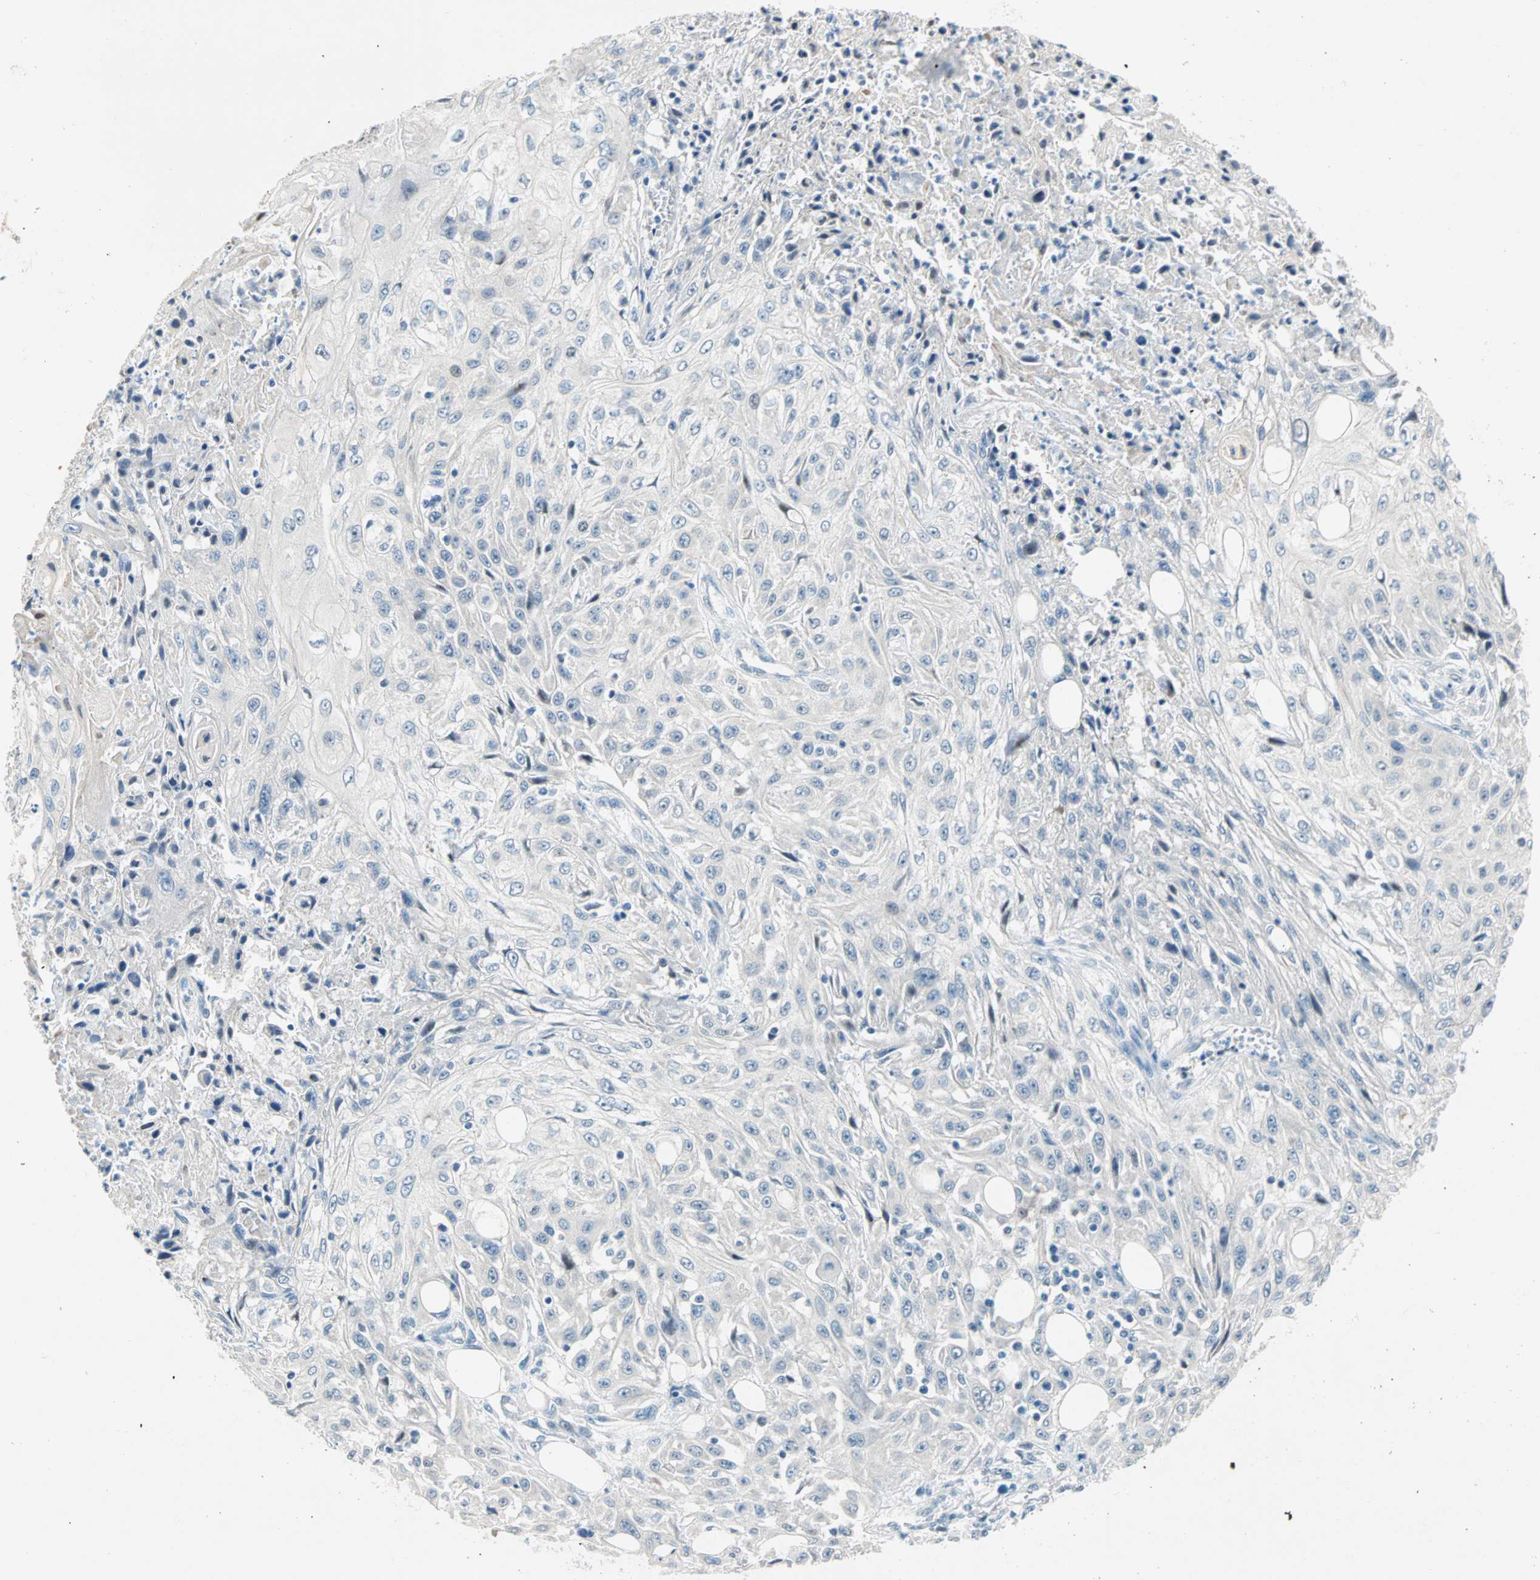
{"staining": {"intensity": "negative", "quantity": "none", "location": "none"}, "tissue": "skin cancer", "cell_type": "Tumor cells", "image_type": "cancer", "snomed": [{"axis": "morphology", "description": "Squamous cell carcinoma, NOS"}, {"axis": "morphology", "description": "Squamous cell carcinoma, metastatic, NOS"}, {"axis": "topography", "description": "Skin"}, {"axis": "topography", "description": "Lymph node"}], "caption": "This is a image of immunohistochemistry staining of metastatic squamous cell carcinoma (skin), which shows no staining in tumor cells.", "gene": "TMEM163", "patient": {"sex": "male", "age": 75}}